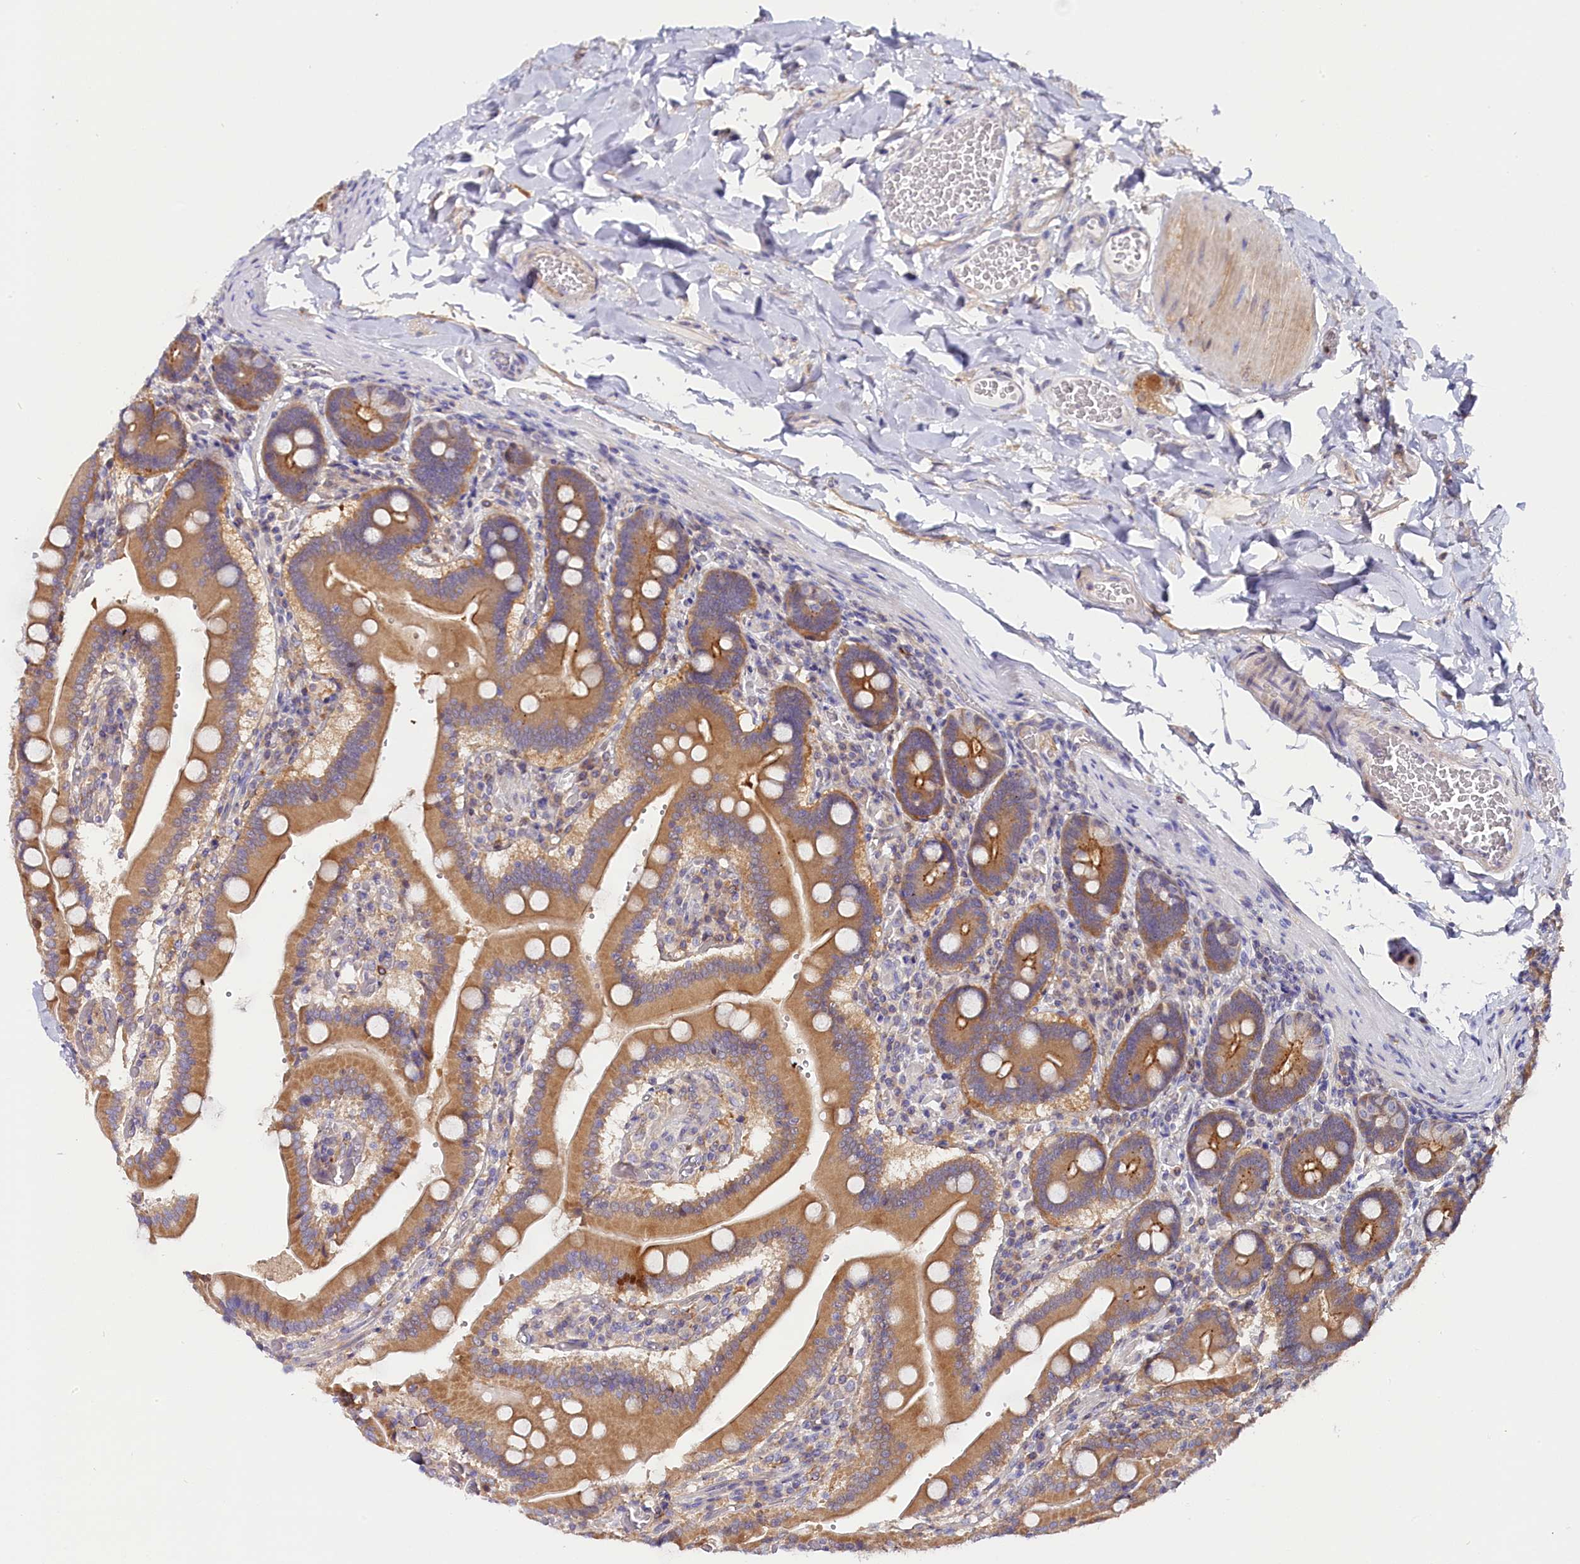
{"staining": {"intensity": "moderate", "quantity": ">75%", "location": "cytoplasmic/membranous"}, "tissue": "duodenum", "cell_type": "Glandular cells", "image_type": "normal", "snomed": [{"axis": "morphology", "description": "Normal tissue, NOS"}, {"axis": "topography", "description": "Duodenum"}], "caption": "Unremarkable duodenum reveals moderate cytoplasmic/membranous positivity in about >75% of glandular cells.", "gene": "KATNB1", "patient": {"sex": "female", "age": 62}}